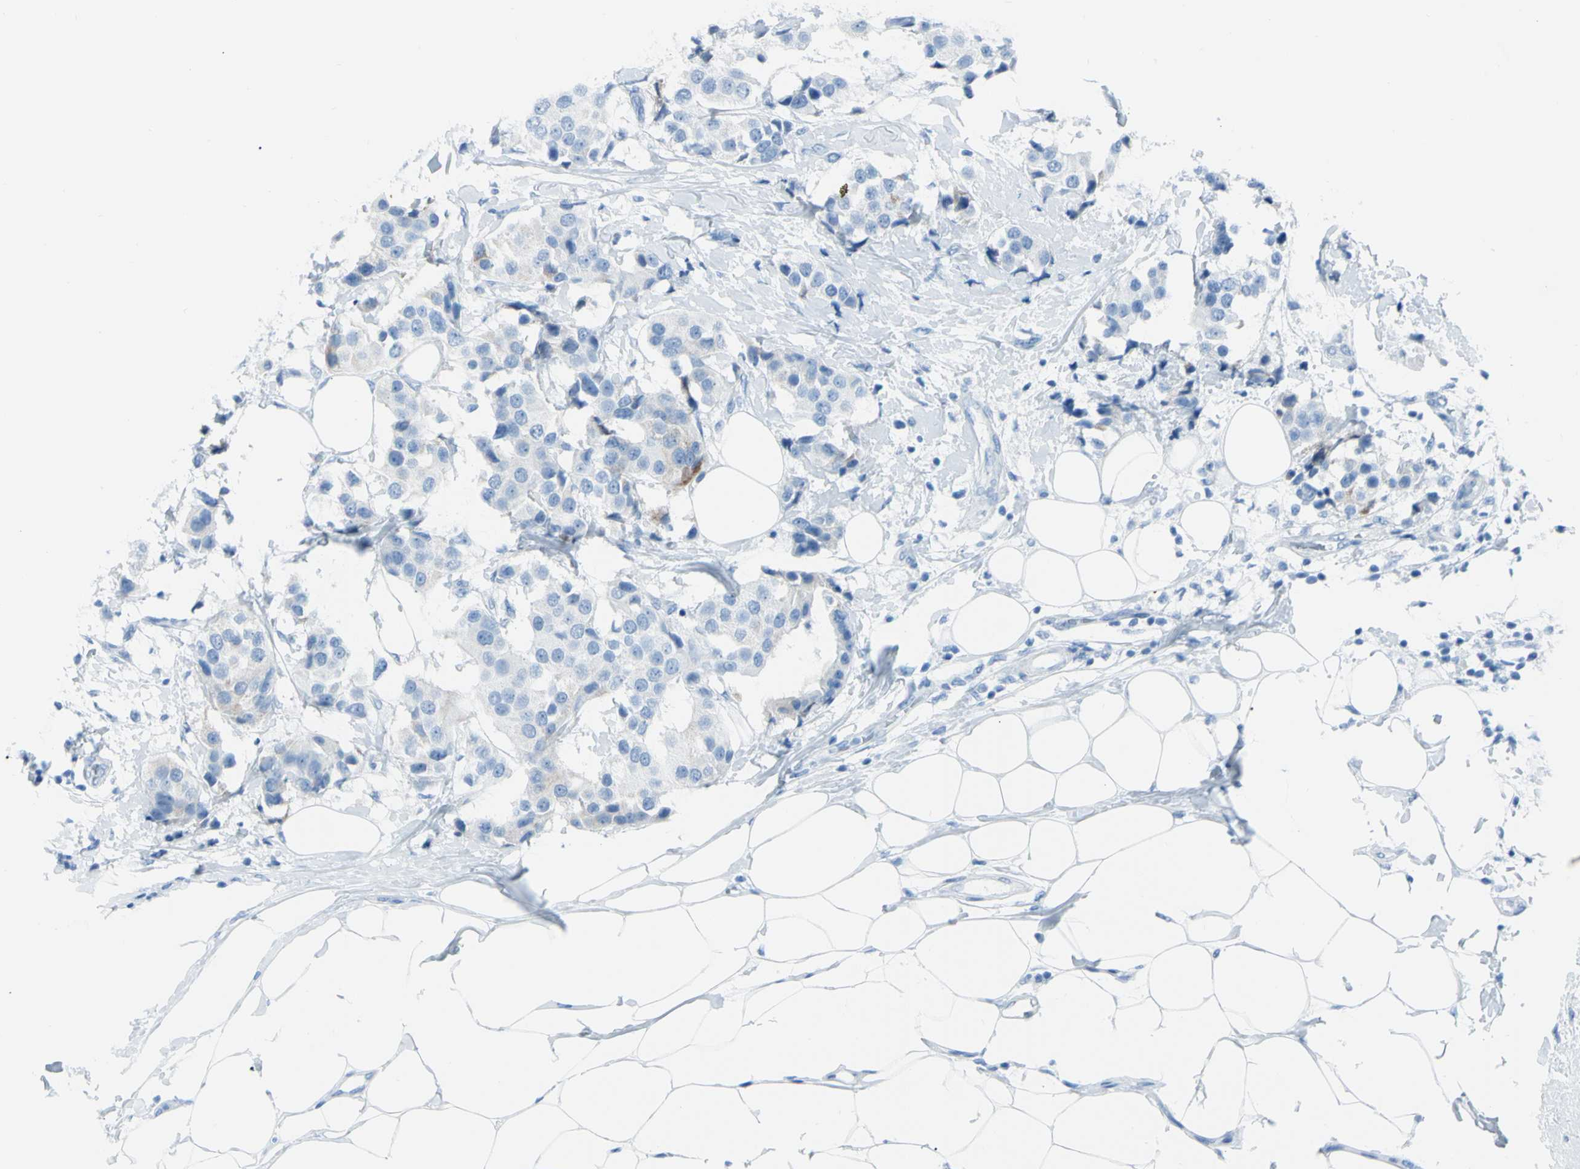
{"staining": {"intensity": "negative", "quantity": "none", "location": "none"}, "tissue": "breast cancer", "cell_type": "Tumor cells", "image_type": "cancer", "snomed": [{"axis": "morphology", "description": "Normal tissue, NOS"}, {"axis": "morphology", "description": "Duct carcinoma"}, {"axis": "topography", "description": "Breast"}], "caption": "Immunohistochemistry (IHC) of breast infiltrating ductal carcinoma exhibits no expression in tumor cells.", "gene": "TFPI2", "patient": {"sex": "female", "age": 39}}